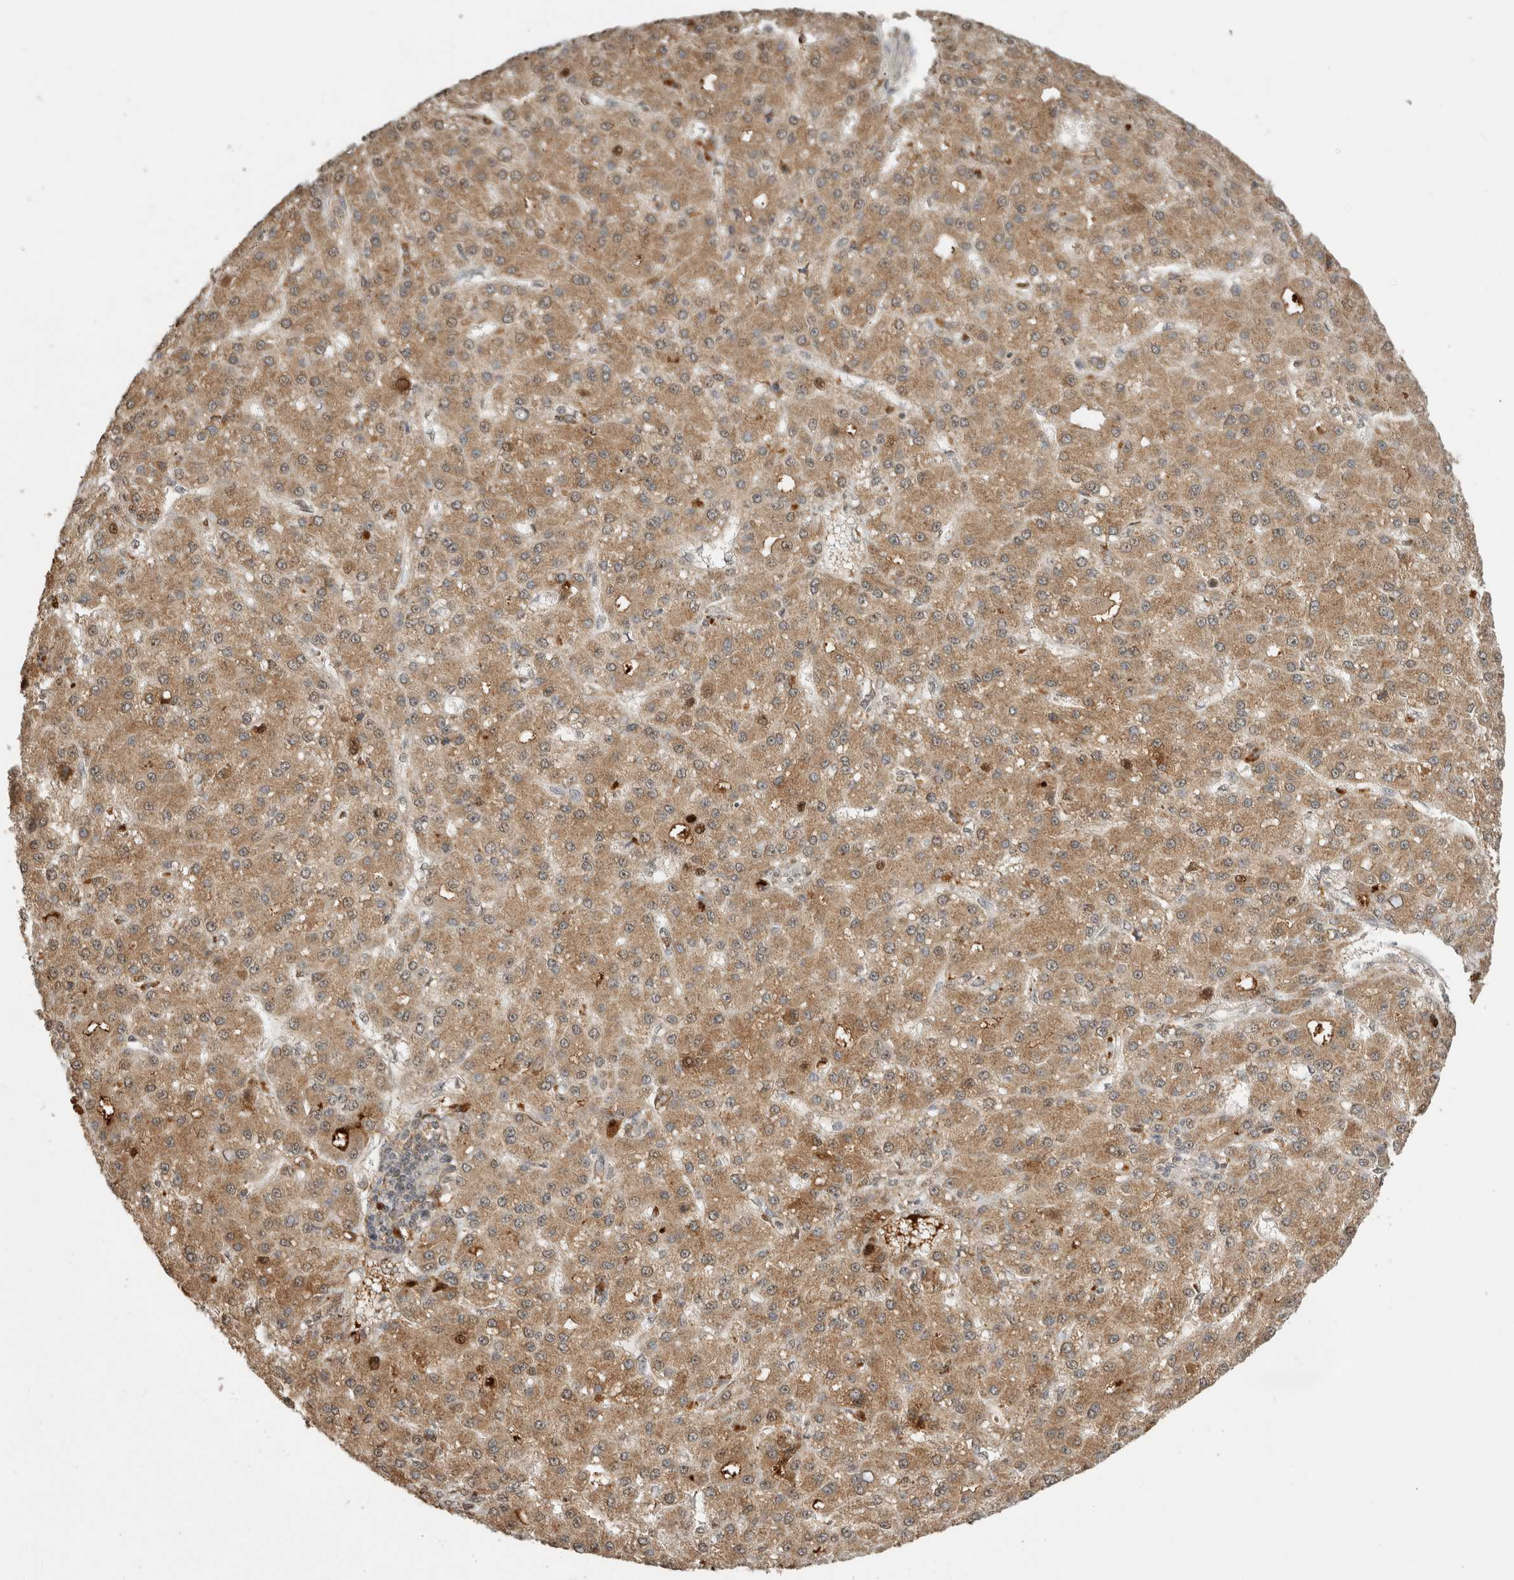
{"staining": {"intensity": "moderate", "quantity": ">75%", "location": "cytoplasmic/membranous"}, "tissue": "liver cancer", "cell_type": "Tumor cells", "image_type": "cancer", "snomed": [{"axis": "morphology", "description": "Carcinoma, Hepatocellular, NOS"}, {"axis": "topography", "description": "Liver"}], "caption": "A high-resolution photomicrograph shows immunohistochemistry staining of liver hepatocellular carcinoma, which shows moderate cytoplasmic/membranous staining in about >75% of tumor cells.", "gene": "FAM3A", "patient": {"sex": "male", "age": 67}}